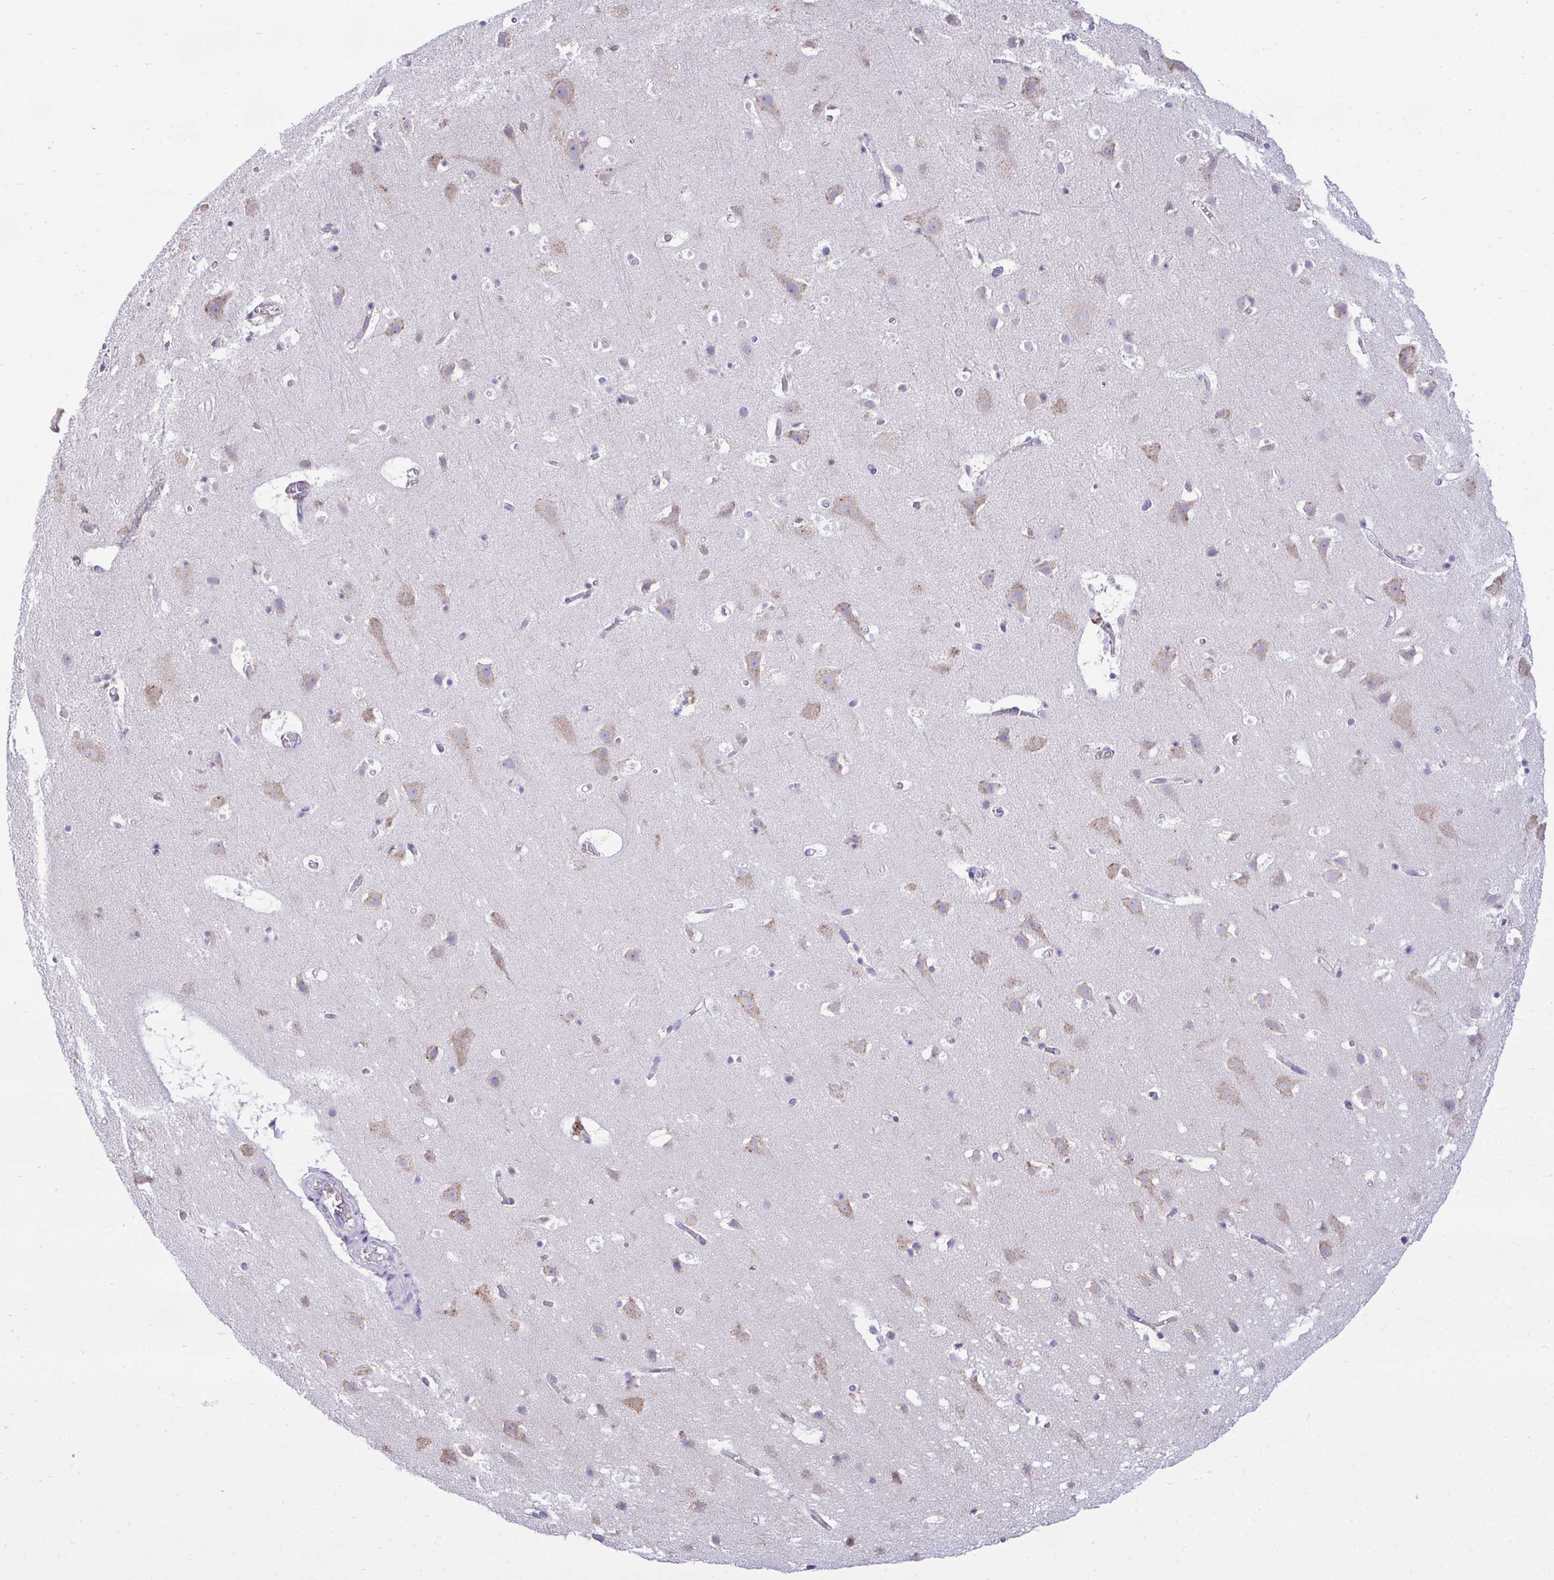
{"staining": {"intensity": "negative", "quantity": "none", "location": "none"}, "tissue": "cerebral cortex", "cell_type": "Endothelial cells", "image_type": "normal", "snomed": [{"axis": "morphology", "description": "Normal tissue, NOS"}, {"axis": "topography", "description": "Cerebral cortex"}], "caption": "DAB (3,3'-diaminobenzidine) immunohistochemical staining of unremarkable human cerebral cortex shows no significant expression in endothelial cells.", "gene": "PIGK", "patient": {"sex": "female", "age": 42}}